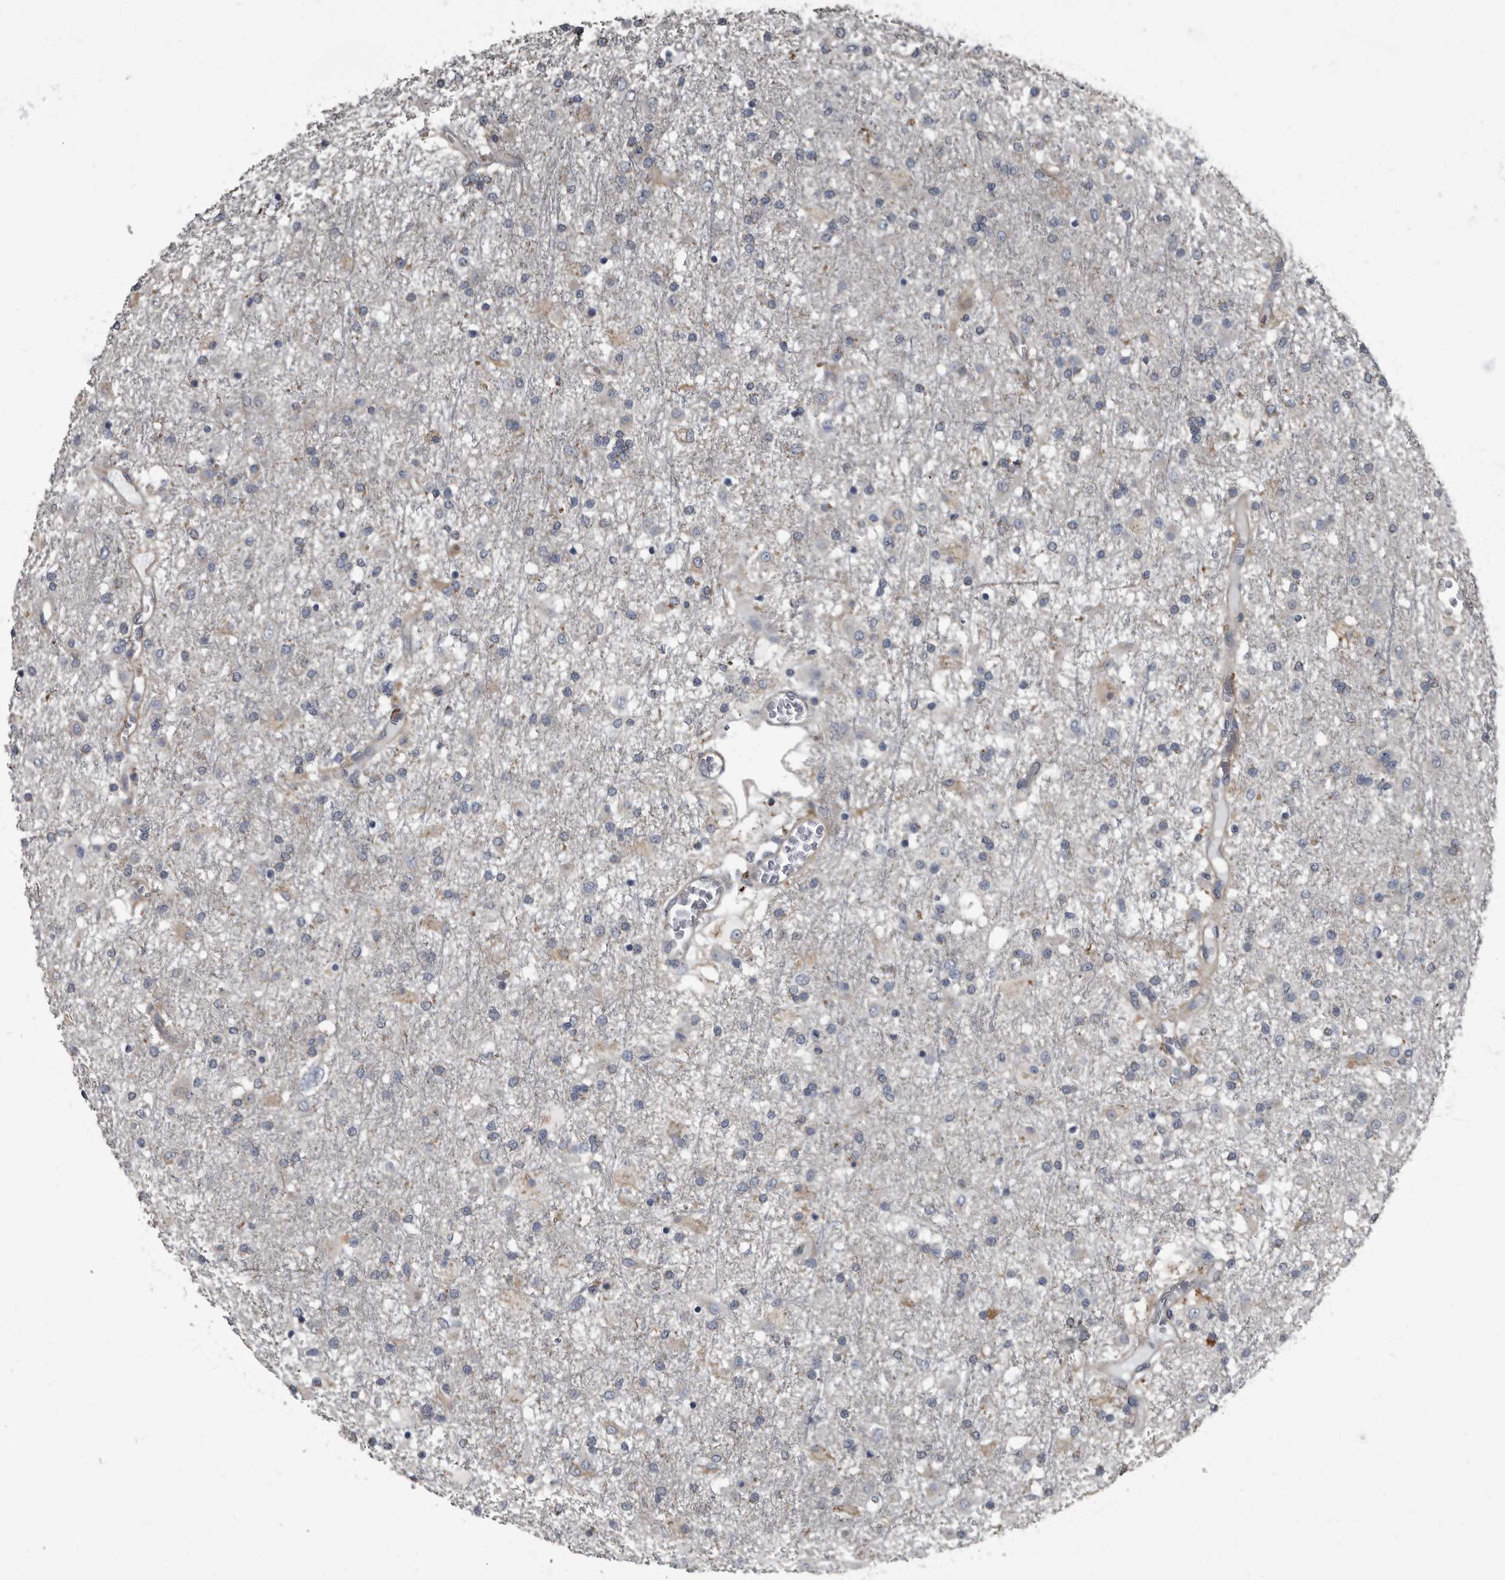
{"staining": {"intensity": "weak", "quantity": "<25%", "location": "cytoplasmic/membranous"}, "tissue": "glioma", "cell_type": "Tumor cells", "image_type": "cancer", "snomed": [{"axis": "morphology", "description": "Glioma, malignant, Low grade"}, {"axis": "topography", "description": "Brain"}], "caption": "Human glioma stained for a protein using immunohistochemistry reveals no positivity in tumor cells.", "gene": "TPD52L1", "patient": {"sex": "male", "age": 65}}